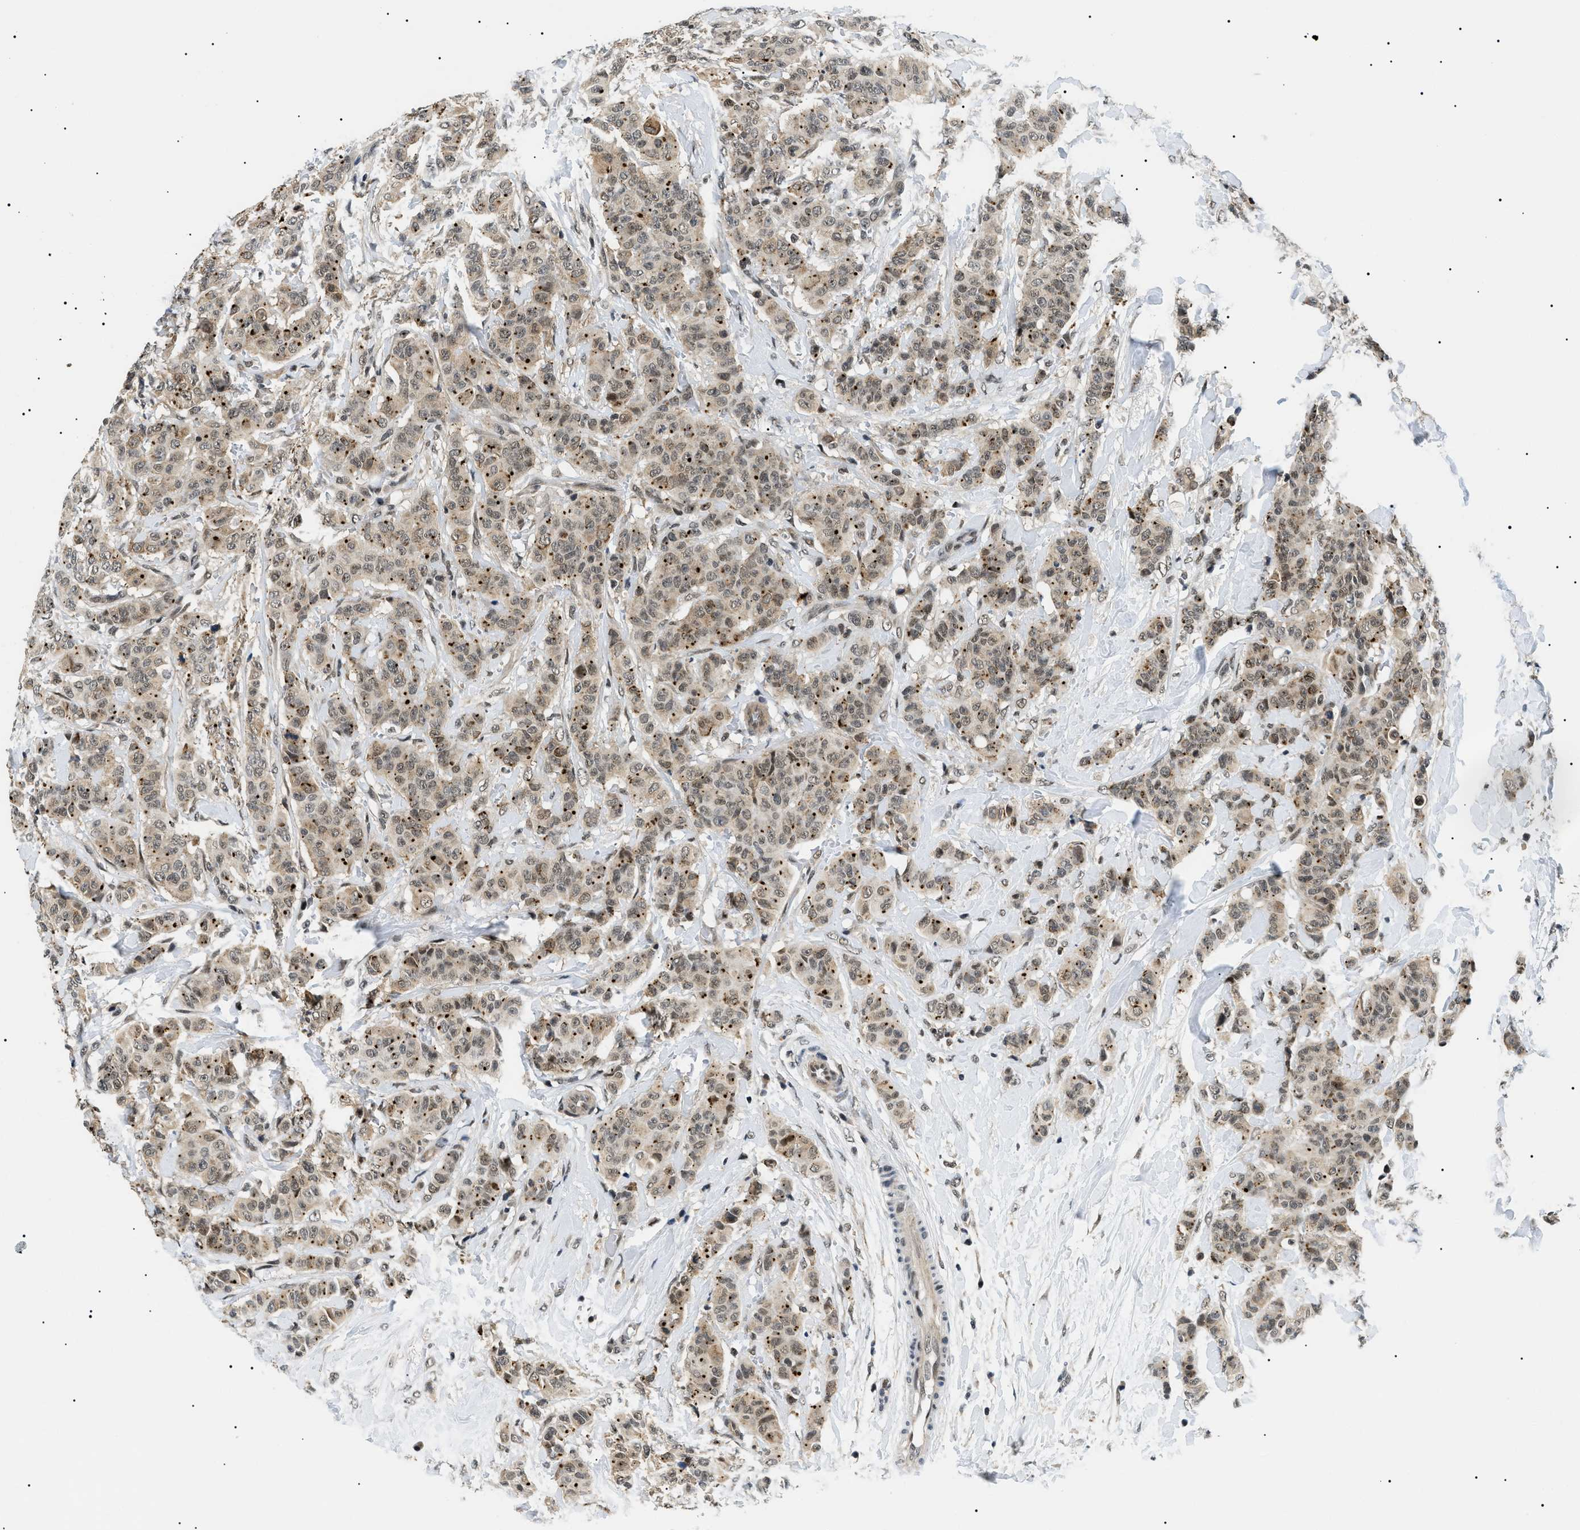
{"staining": {"intensity": "weak", "quantity": ">75%", "location": "cytoplasmic/membranous,nuclear"}, "tissue": "breast cancer", "cell_type": "Tumor cells", "image_type": "cancer", "snomed": [{"axis": "morphology", "description": "Normal tissue, NOS"}, {"axis": "morphology", "description": "Duct carcinoma"}, {"axis": "topography", "description": "Breast"}], "caption": "Brown immunohistochemical staining in breast infiltrating ductal carcinoma displays weak cytoplasmic/membranous and nuclear expression in about >75% of tumor cells.", "gene": "RBM15", "patient": {"sex": "female", "age": 40}}